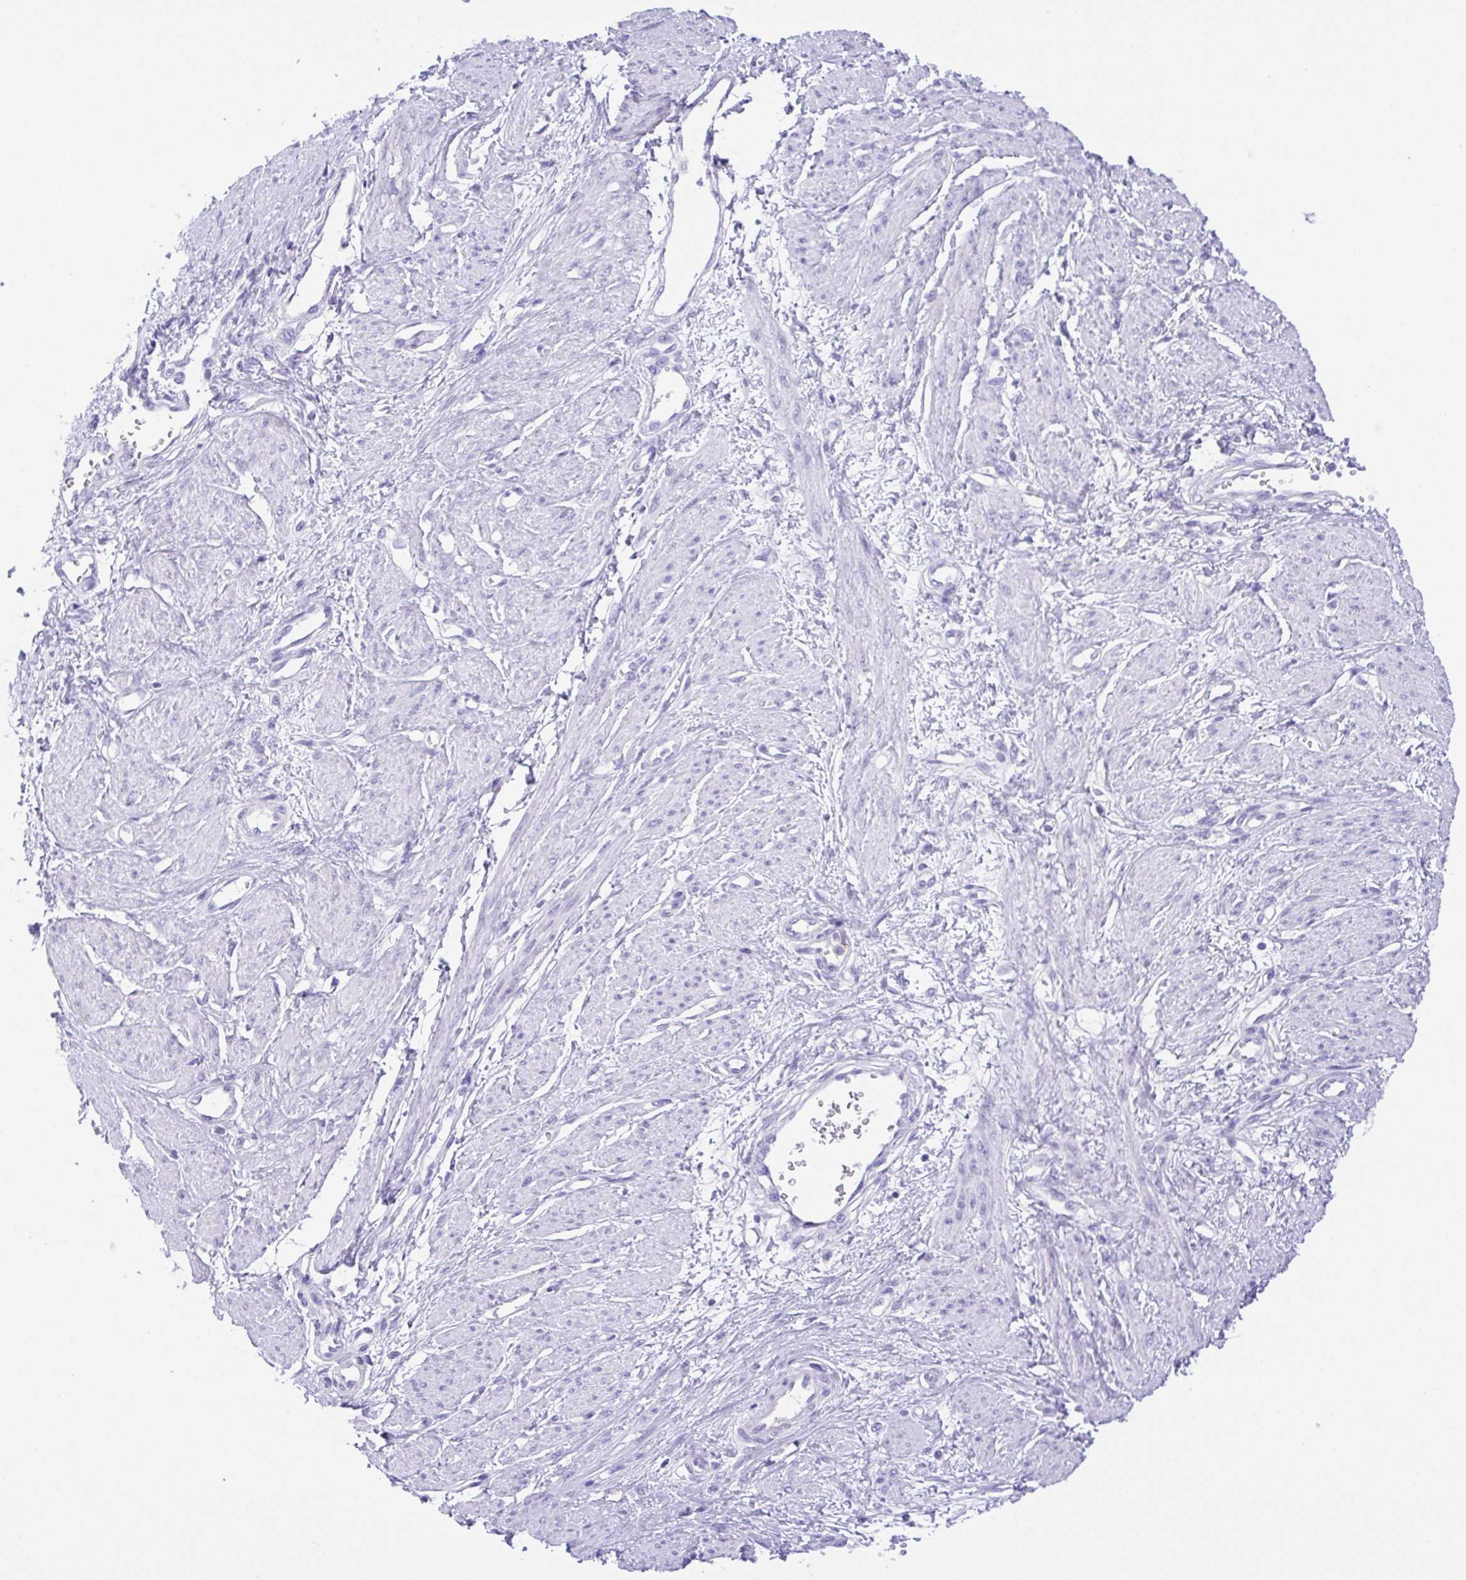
{"staining": {"intensity": "negative", "quantity": "none", "location": "none"}, "tissue": "smooth muscle", "cell_type": "Smooth muscle cells", "image_type": "normal", "snomed": [{"axis": "morphology", "description": "Normal tissue, NOS"}, {"axis": "topography", "description": "Smooth muscle"}, {"axis": "topography", "description": "Uterus"}], "caption": "There is no significant staining in smooth muscle cells of smooth muscle. The staining was performed using DAB to visualize the protein expression in brown, while the nuclei were stained in blue with hematoxylin (Magnification: 20x).", "gene": "SPATA4", "patient": {"sex": "female", "age": 39}}